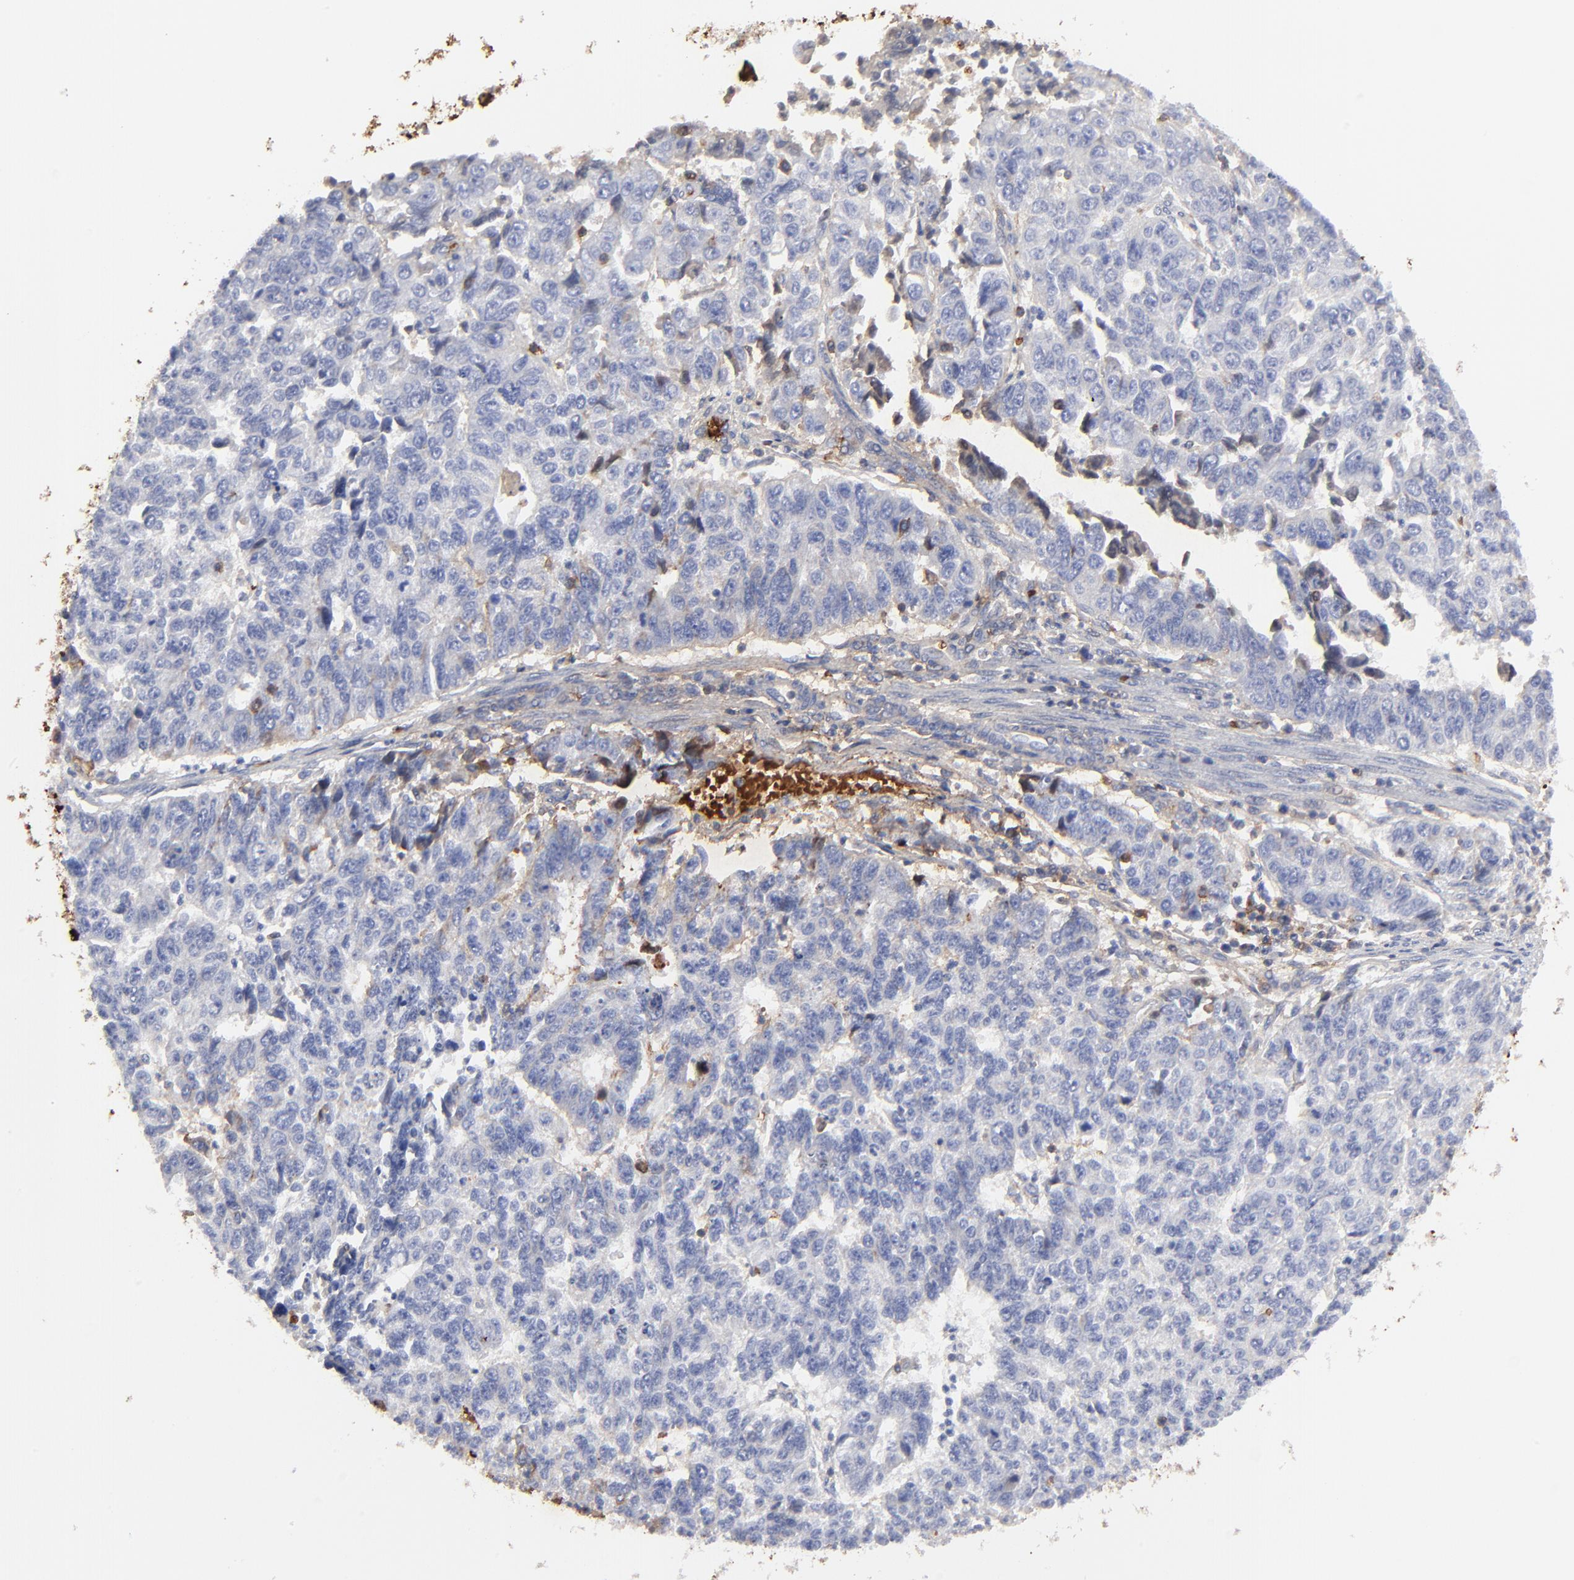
{"staining": {"intensity": "negative", "quantity": "none", "location": "none"}, "tissue": "endometrial cancer", "cell_type": "Tumor cells", "image_type": "cancer", "snomed": [{"axis": "morphology", "description": "Adenocarcinoma, NOS"}, {"axis": "topography", "description": "Endometrium"}], "caption": "There is no significant positivity in tumor cells of adenocarcinoma (endometrial). Brightfield microscopy of IHC stained with DAB (3,3'-diaminobenzidine) (brown) and hematoxylin (blue), captured at high magnification.", "gene": "PAG1", "patient": {"sex": "female", "age": 42}}